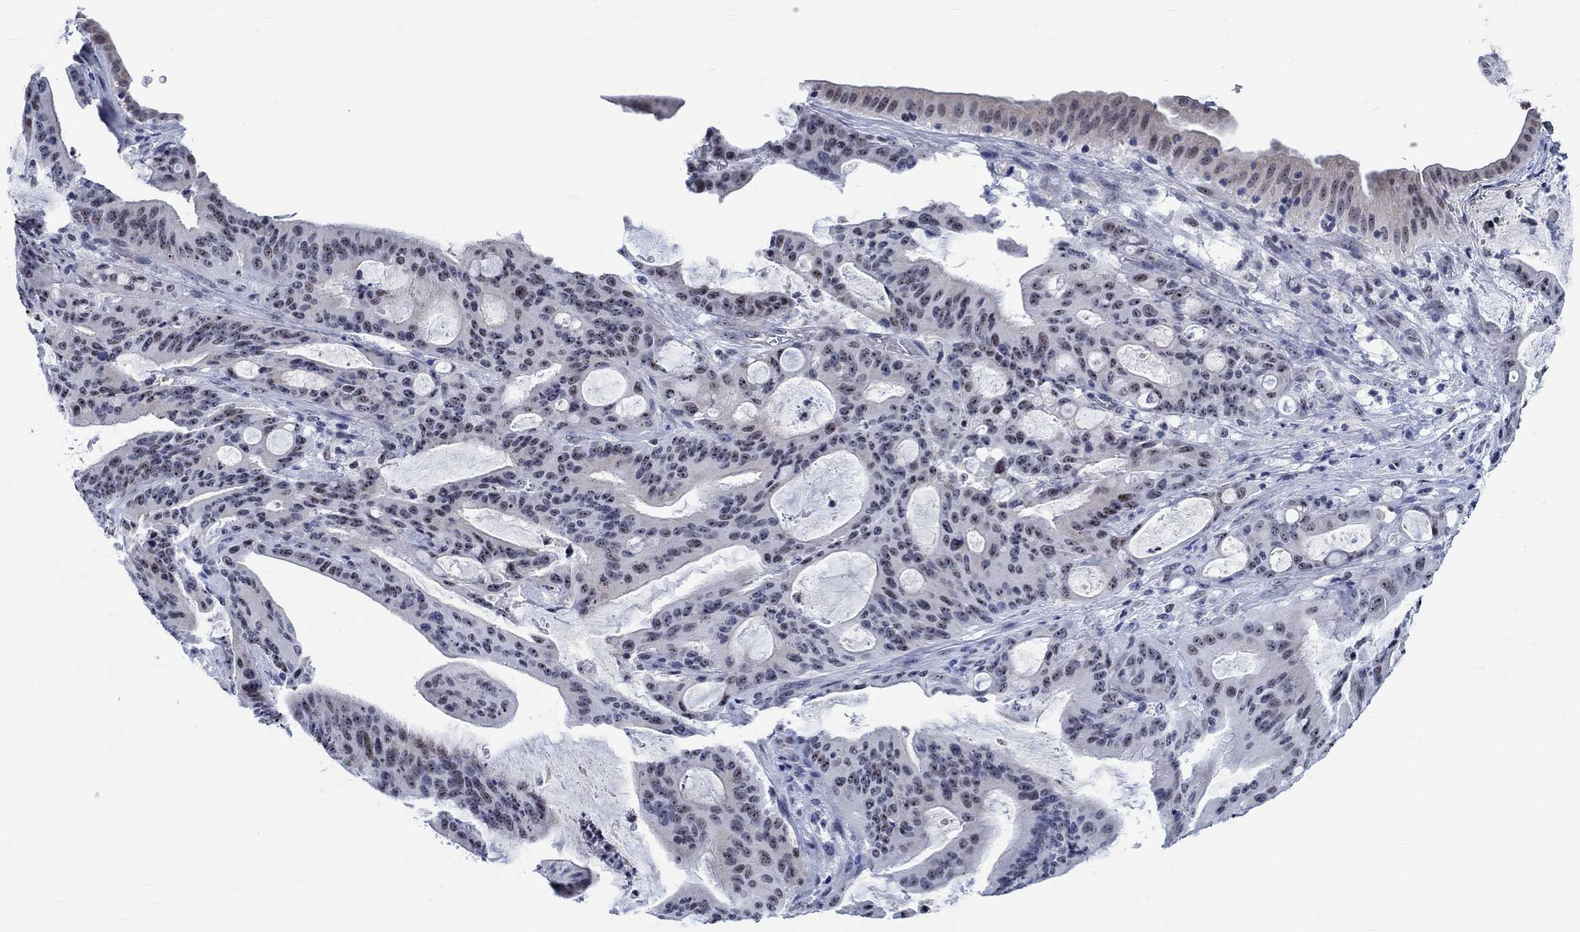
{"staining": {"intensity": "strong", "quantity": "25%-75%", "location": "nuclear"}, "tissue": "liver cancer", "cell_type": "Tumor cells", "image_type": "cancer", "snomed": [{"axis": "morphology", "description": "Cholangiocarcinoma"}, {"axis": "topography", "description": "Liver"}], "caption": "IHC of human cholangiocarcinoma (liver) exhibits high levels of strong nuclear staining in about 25%-75% of tumor cells. The protein of interest is shown in brown color, while the nuclei are stained blue.", "gene": "ZNF446", "patient": {"sex": "female", "age": 73}}